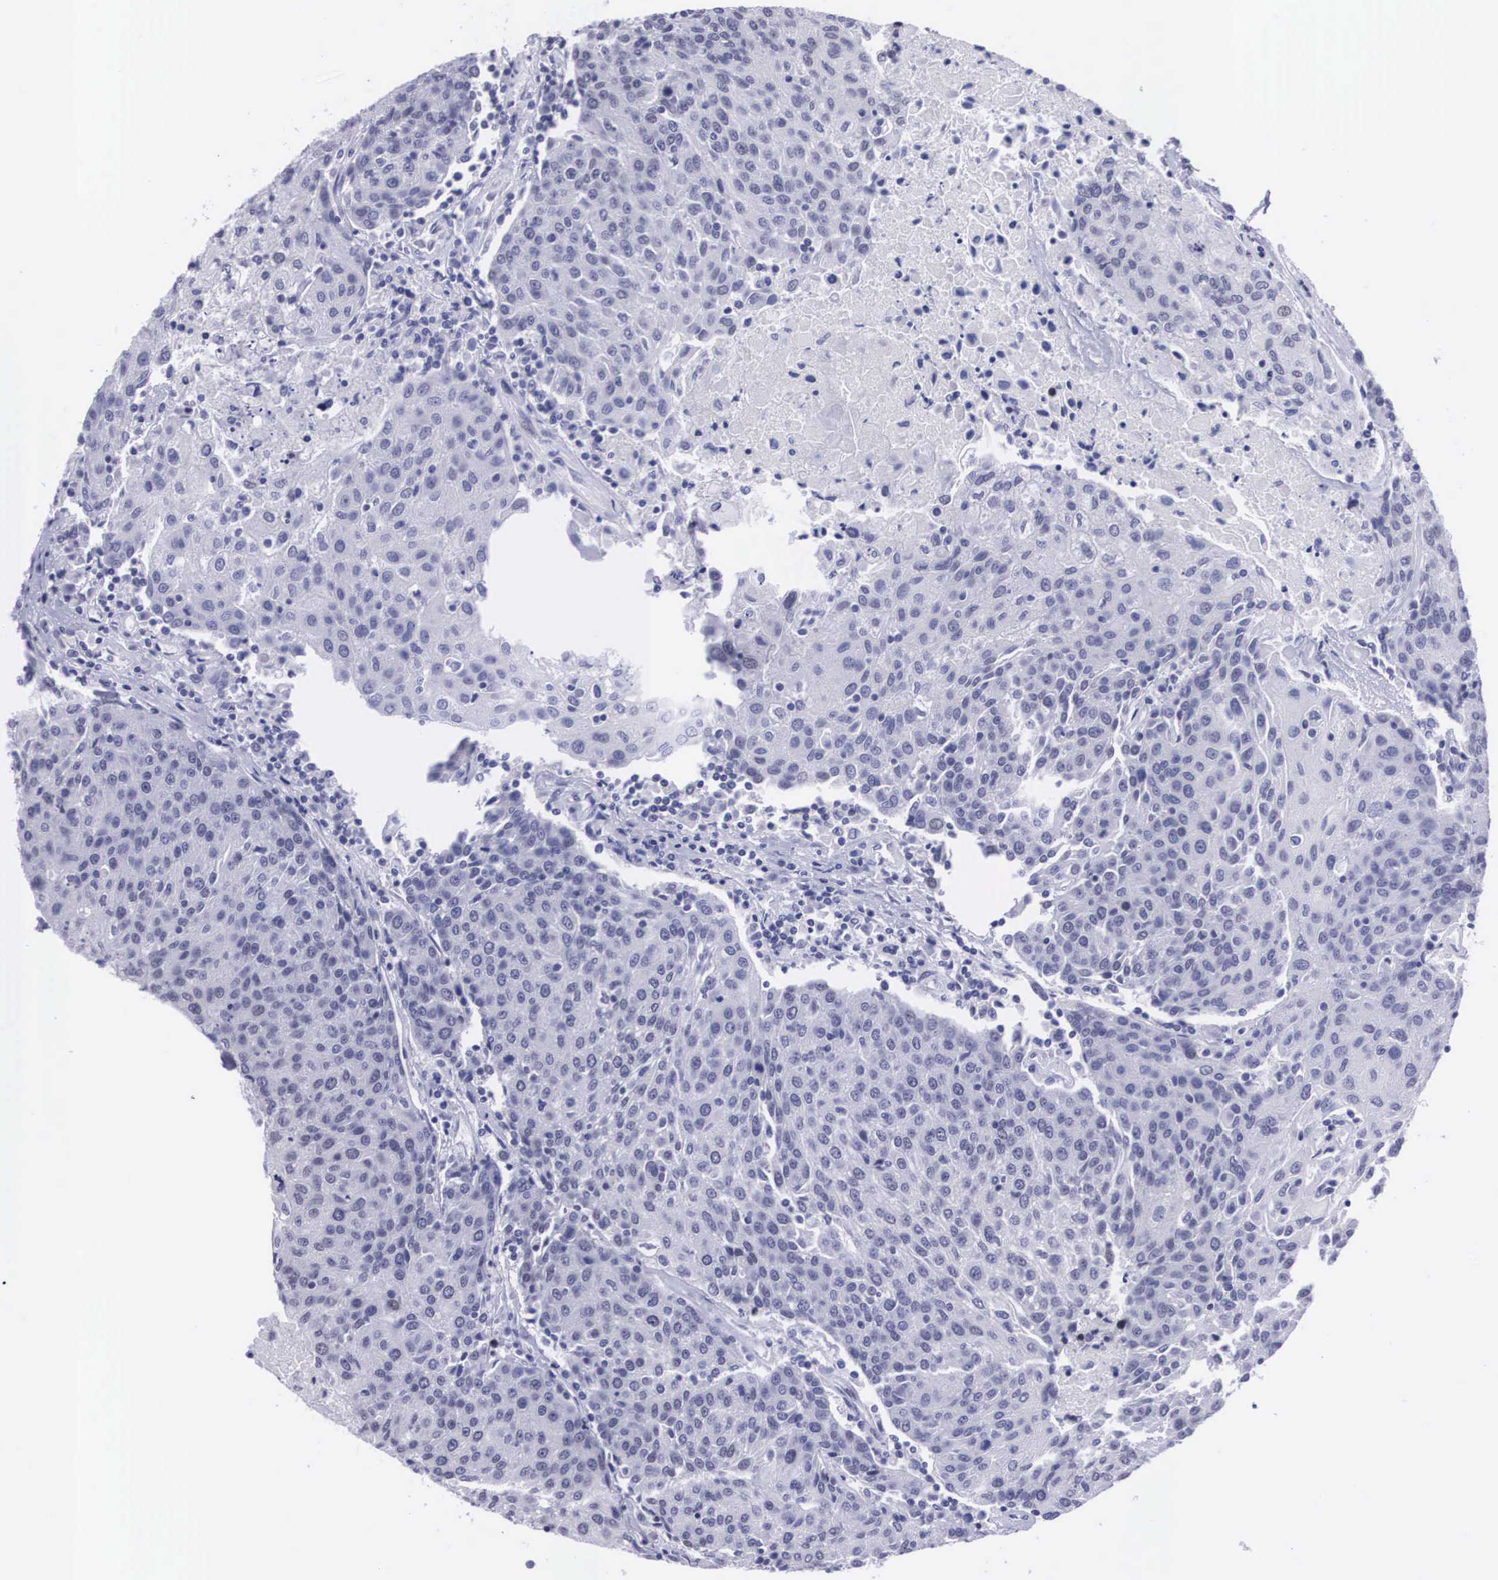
{"staining": {"intensity": "negative", "quantity": "none", "location": "none"}, "tissue": "urothelial cancer", "cell_type": "Tumor cells", "image_type": "cancer", "snomed": [{"axis": "morphology", "description": "Urothelial carcinoma, High grade"}, {"axis": "topography", "description": "Urinary bladder"}], "caption": "Histopathology image shows no protein positivity in tumor cells of urothelial cancer tissue. (Stains: DAB (3,3'-diaminobenzidine) IHC with hematoxylin counter stain, Microscopy: brightfield microscopy at high magnification).", "gene": "C22orf31", "patient": {"sex": "female", "age": 85}}